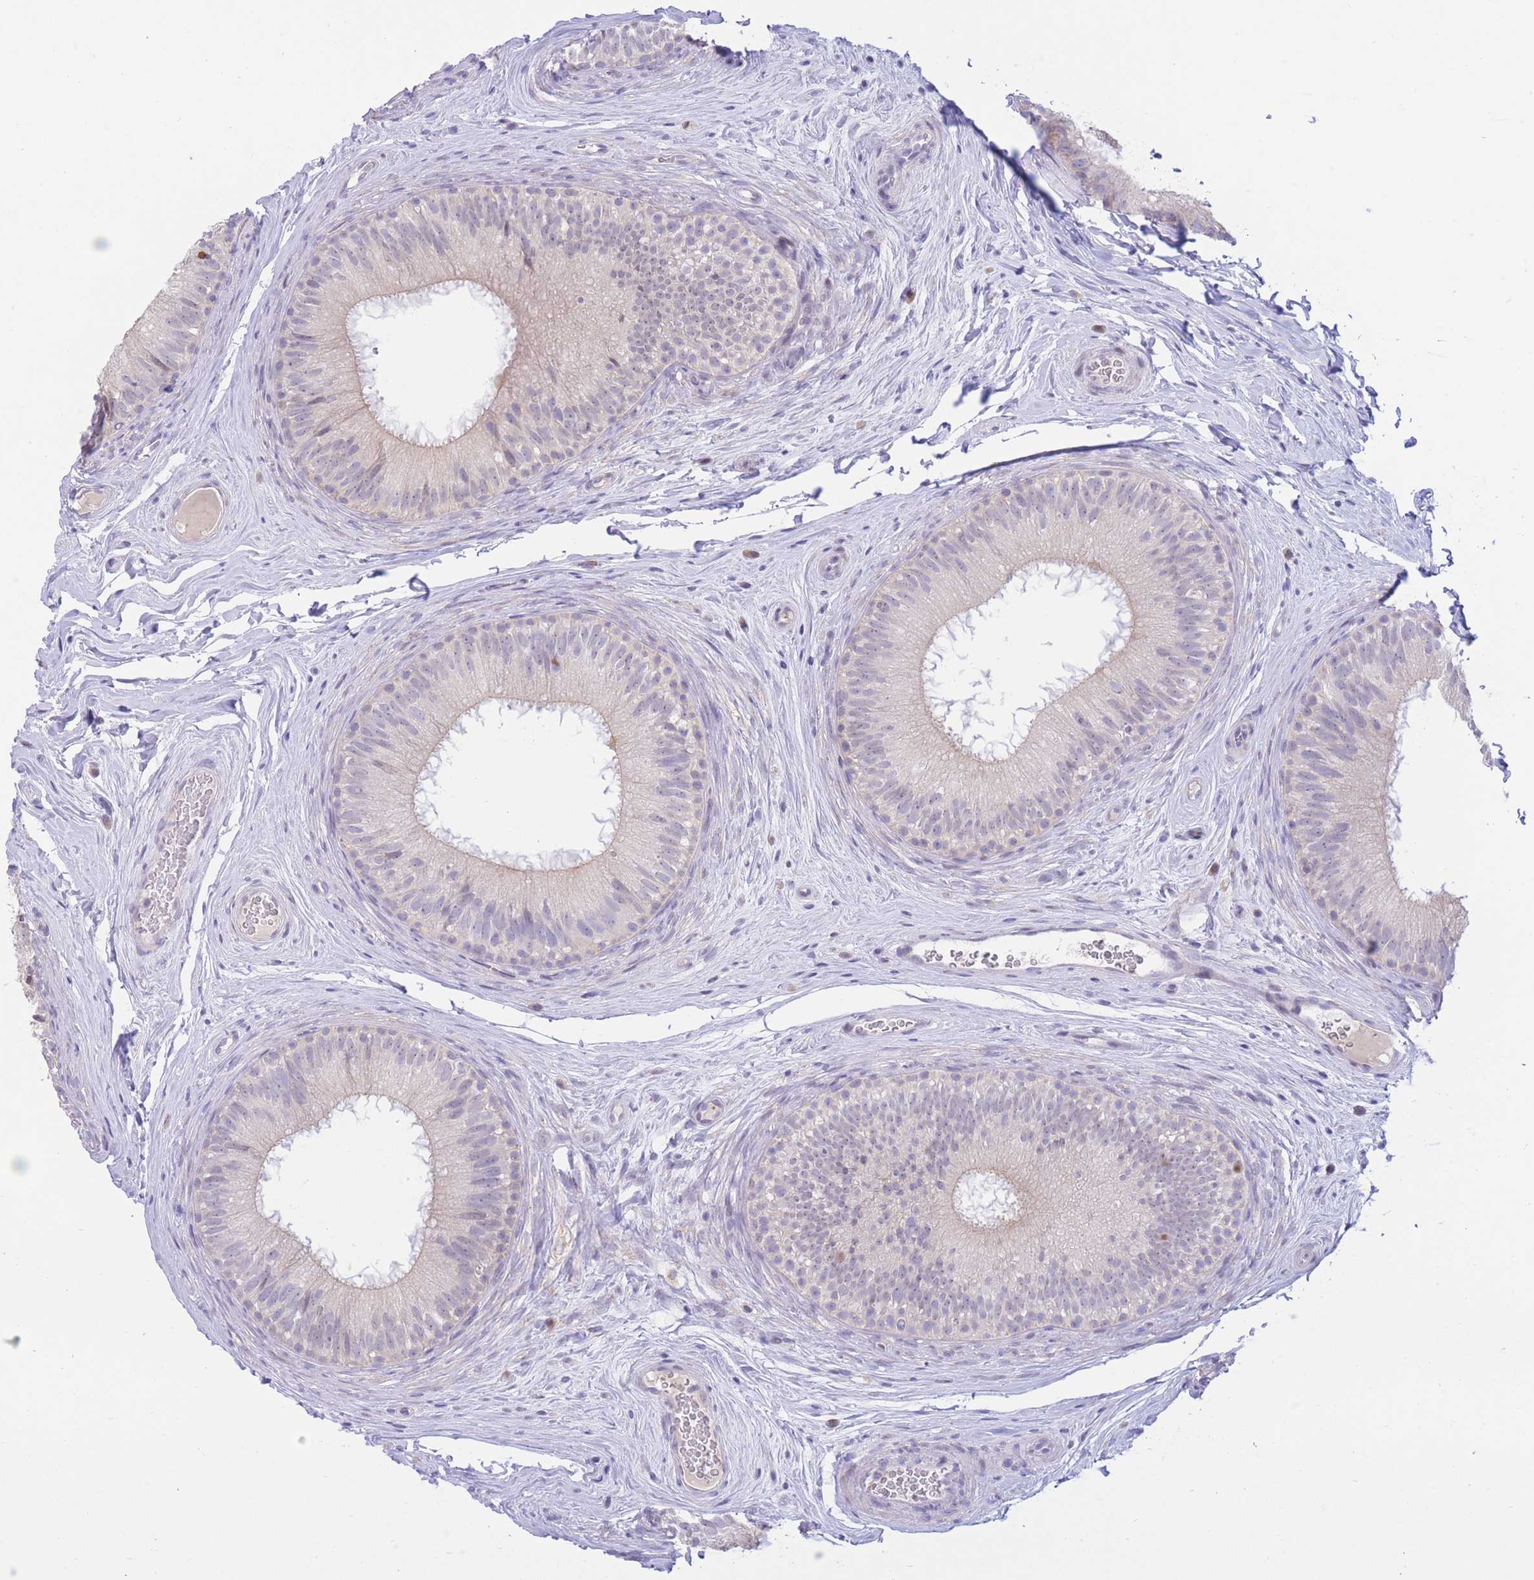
{"staining": {"intensity": "negative", "quantity": "none", "location": "none"}, "tissue": "epididymis", "cell_type": "Glandular cells", "image_type": "normal", "snomed": [{"axis": "morphology", "description": "Normal tissue, NOS"}, {"axis": "topography", "description": "Epididymis"}], "caption": "IHC of benign human epididymis shows no staining in glandular cells.", "gene": "RPL39L", "patient": {"sex": "male", "age": 34}}